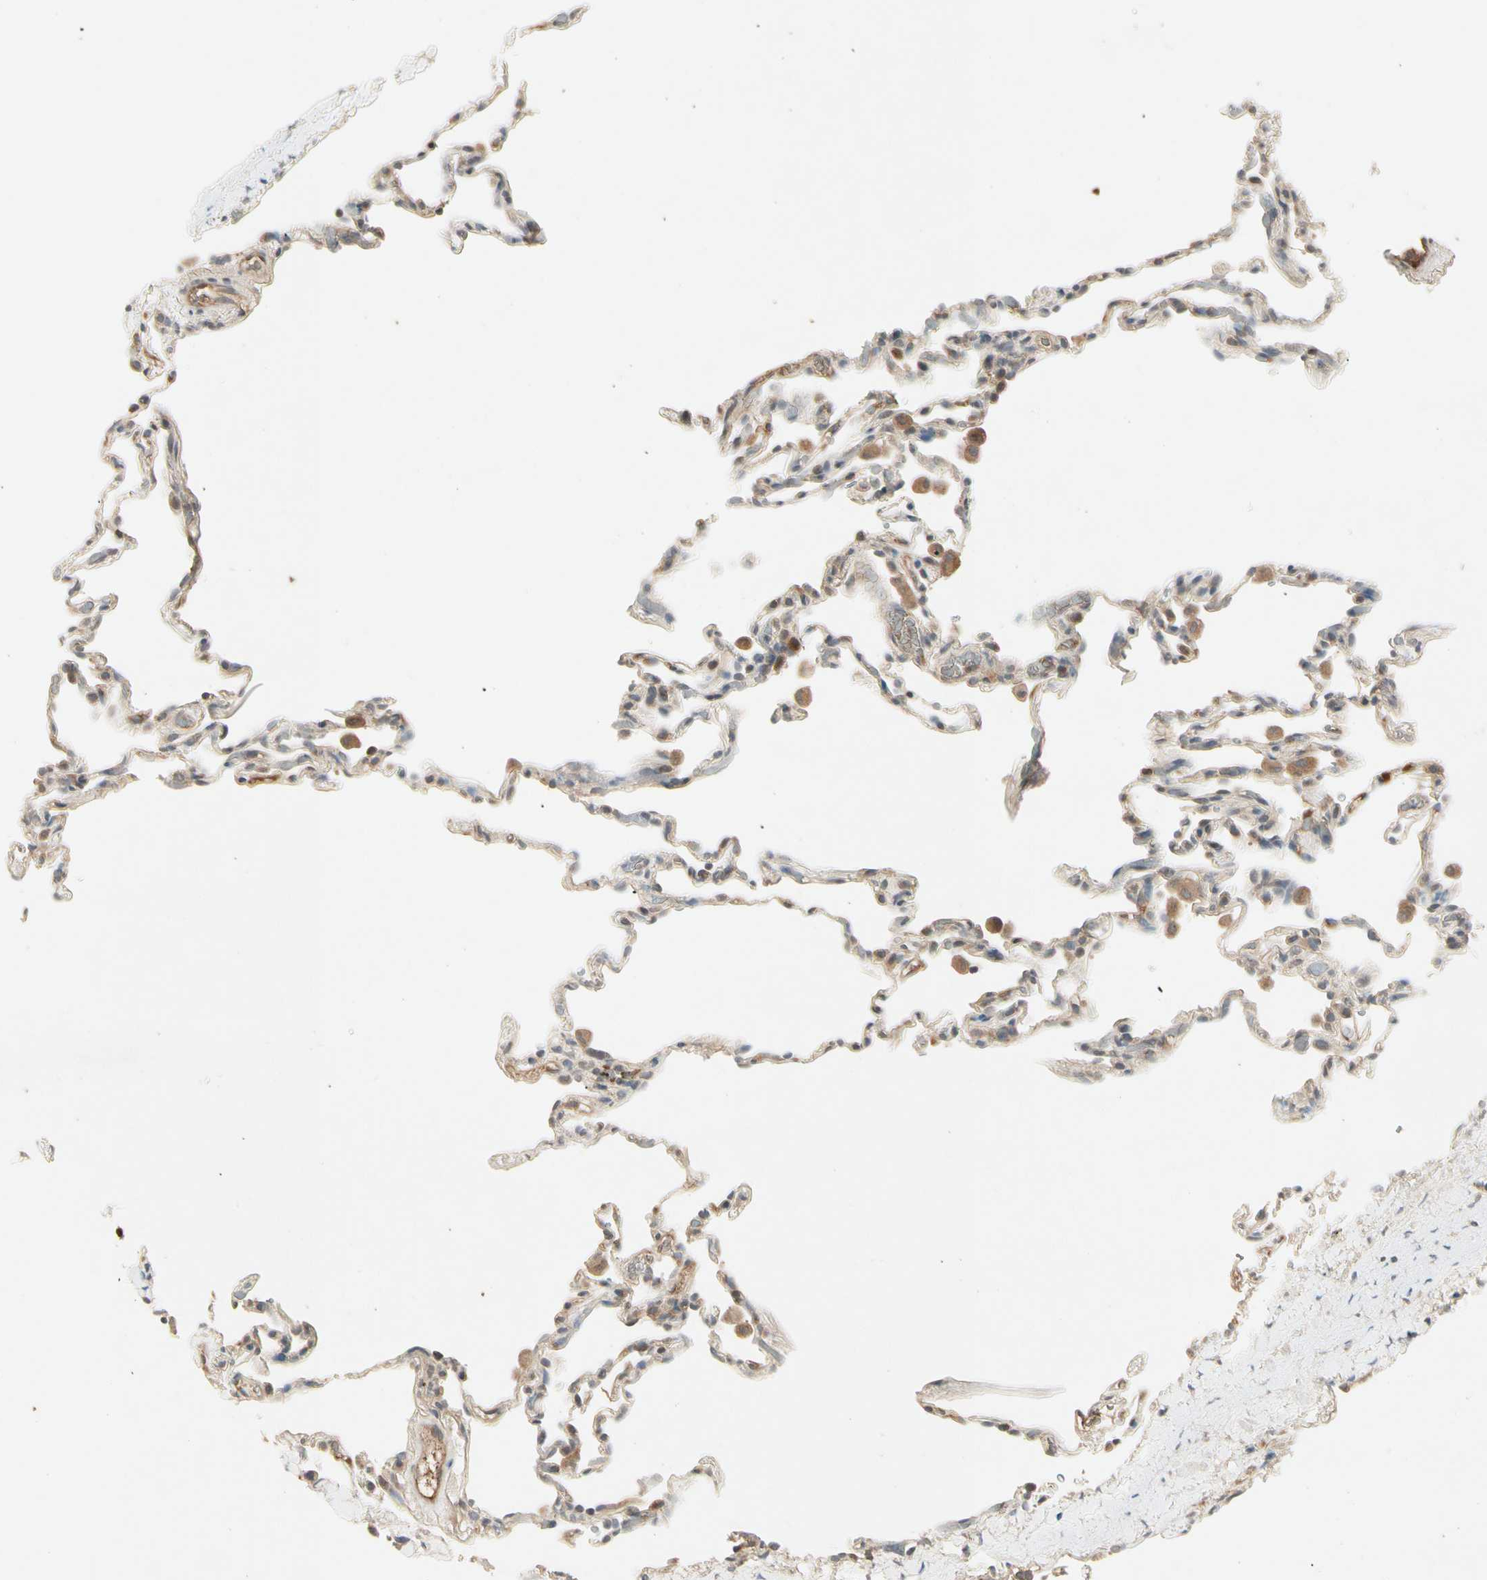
{"staining": {"intensity": "weak", "quantity": "25%-75%", "location": "cytoplasmic/membranous"}, "tissue": "lung", "cell_type": "Alveolar cells", "image_type": "normal", "snomed": [{"axis": "morphology", "description": "Normal tissue, NOS"}, {"axis": "topography", "description": "Lung"}], "caption": "High-magnification brightfield microscopy of normal lung stained with DAB (brown) and counterstained with hematoxylin (blue). alveolar cells exhibit weak cytoplasmic/membranous staining is appreciated in about25%-75% of cells. The staining was performed using DAB to visualize the protein expression in brown, while the nuclei were stained in blue with hematoxylin (Magnification: 20x).", "gene": "CCL4", "patient": {"sex": "male", "age": 59}}